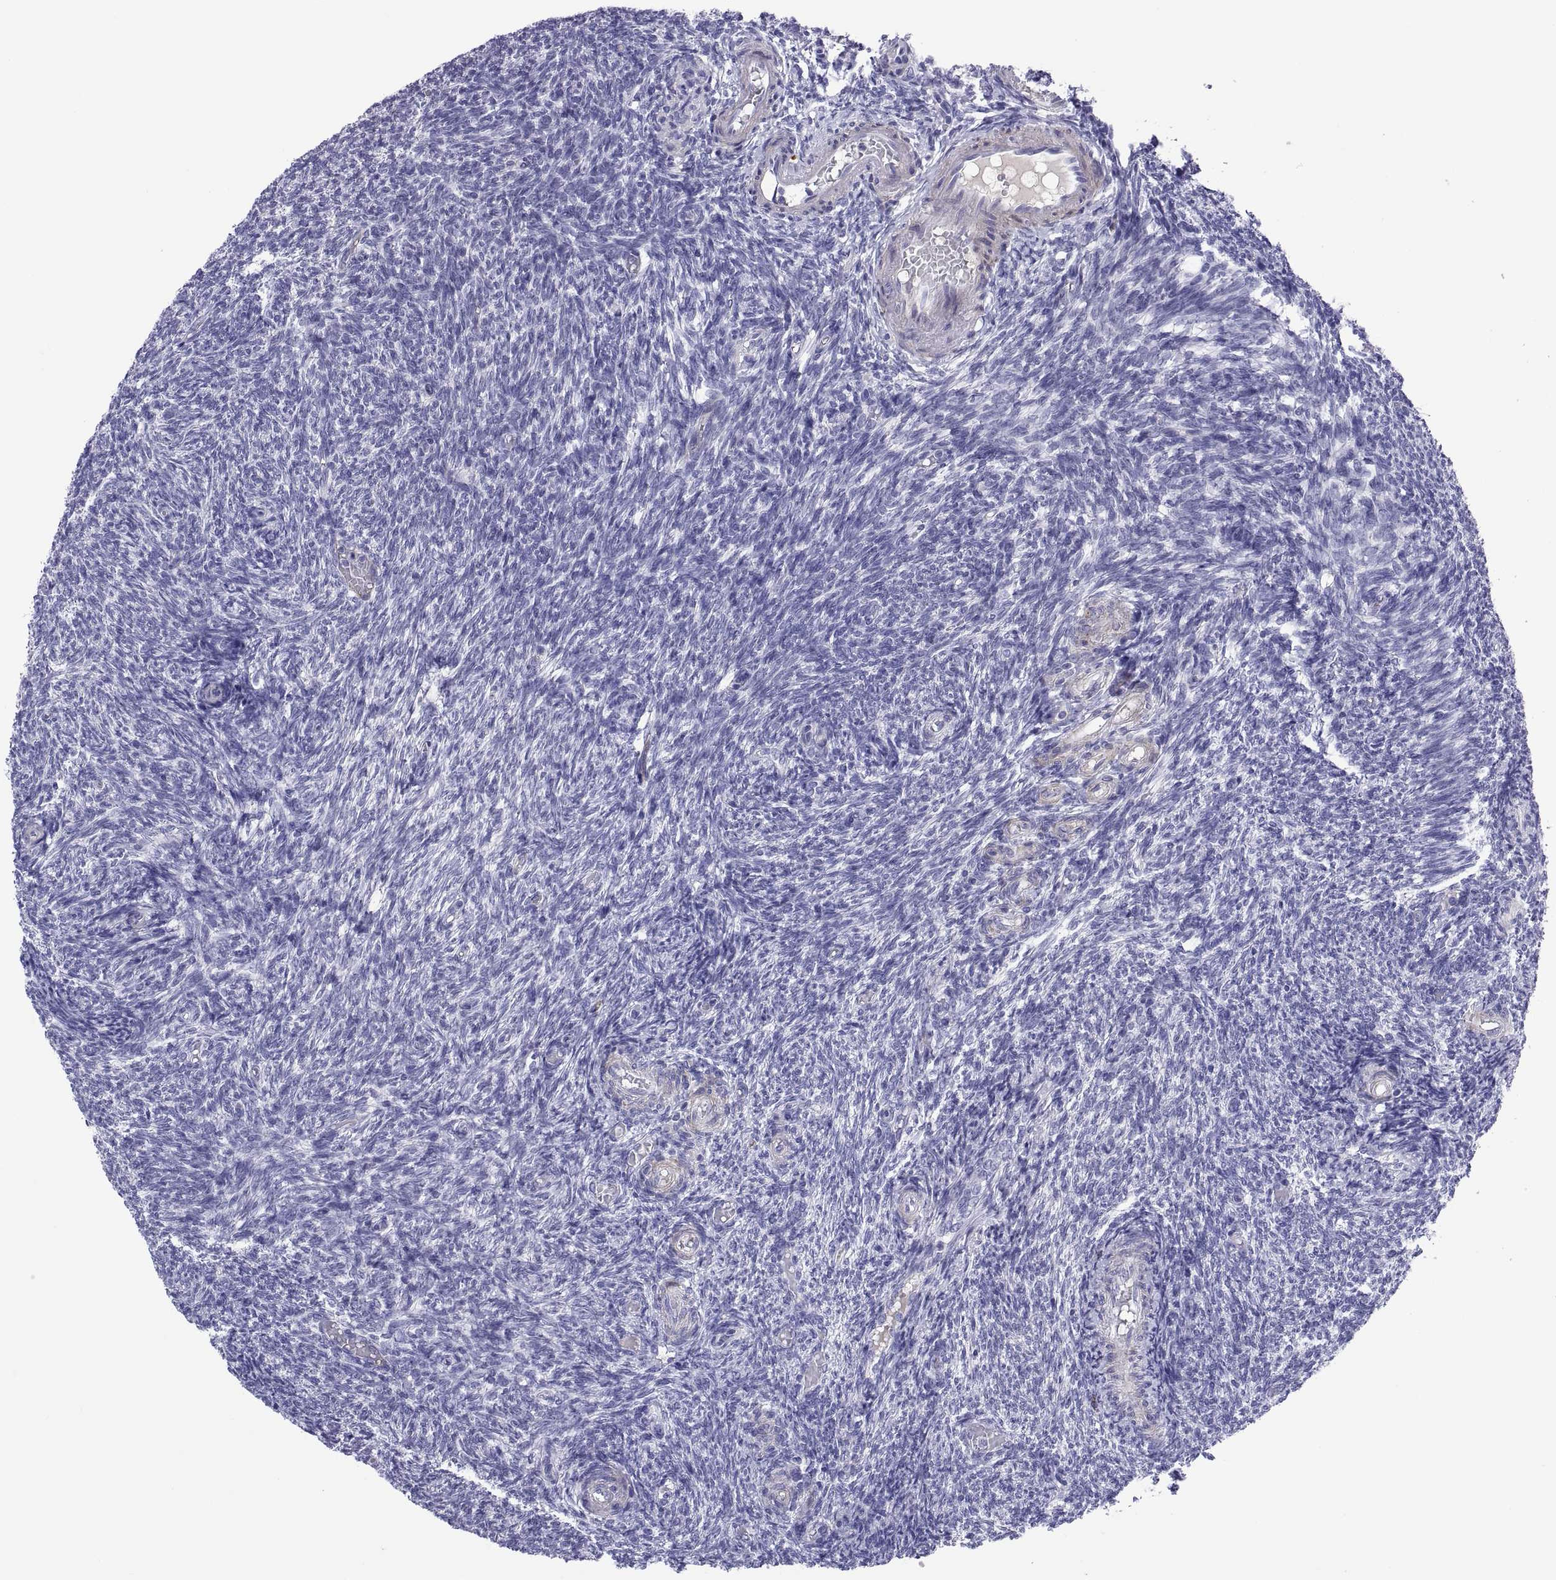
{"staining": {"intensity": "negative", "quantity": "none", "location": "none"}, "tissue": "ovary", "cell_type": "Ovarian stroma cells", "image_type": "normal", "snomed": [{"axis": "morphology", "description": "Normal tissue, NOS"}, {"axis": "topography", "description": "Ovary"}], "caption": "An image of human ovary is negative for staining in ovarian stroma cells. The staining was performed using DAB (3,3'-diaminobenzidine) to visualize the protein expression in brown, while the nuclei were stained in blue with hematoxylin (Magnification: 20x).", "gene": "CHCT1", "patient": {"sex": "female", "age": 39}}